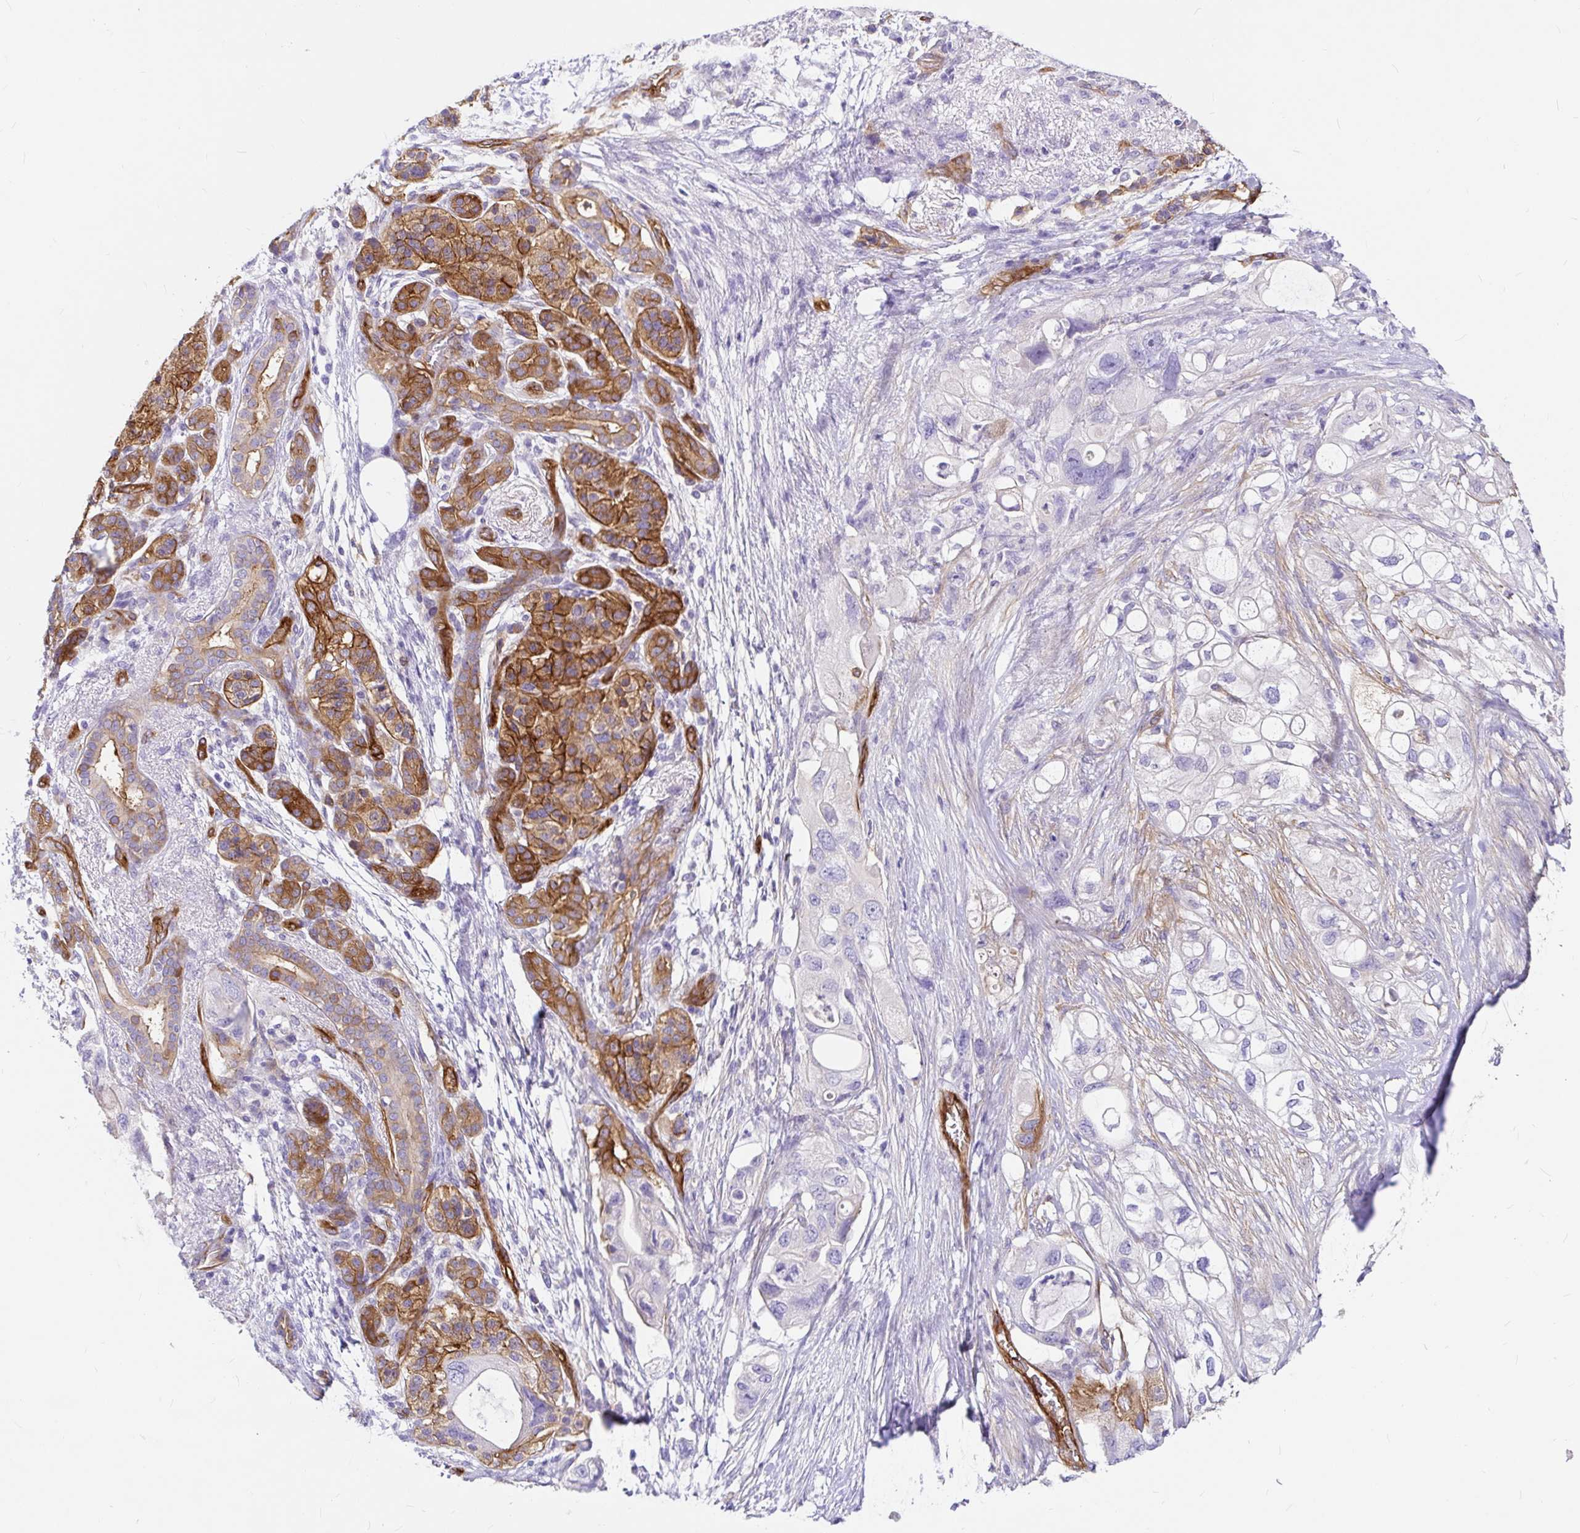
{"staining": {"intensity": "negative", "quantity": "none", "location": "none"}, "tissue": "pancreatic cancer", "cell_type": "Tumor cells", "image_type": "cancer", "snomed": [{"axis": "morphology", "description": "Adenocarcinoma, NOS"}, {"axis": "topography", "description": "Pancreas"}], "caption": "Photomicrograph shows no significant protein expression in tumor cells of pancreatic cancer (adenocarcinoma).", "gene": "MYO1B", "patient": {"sex": "female", "age": 72}}